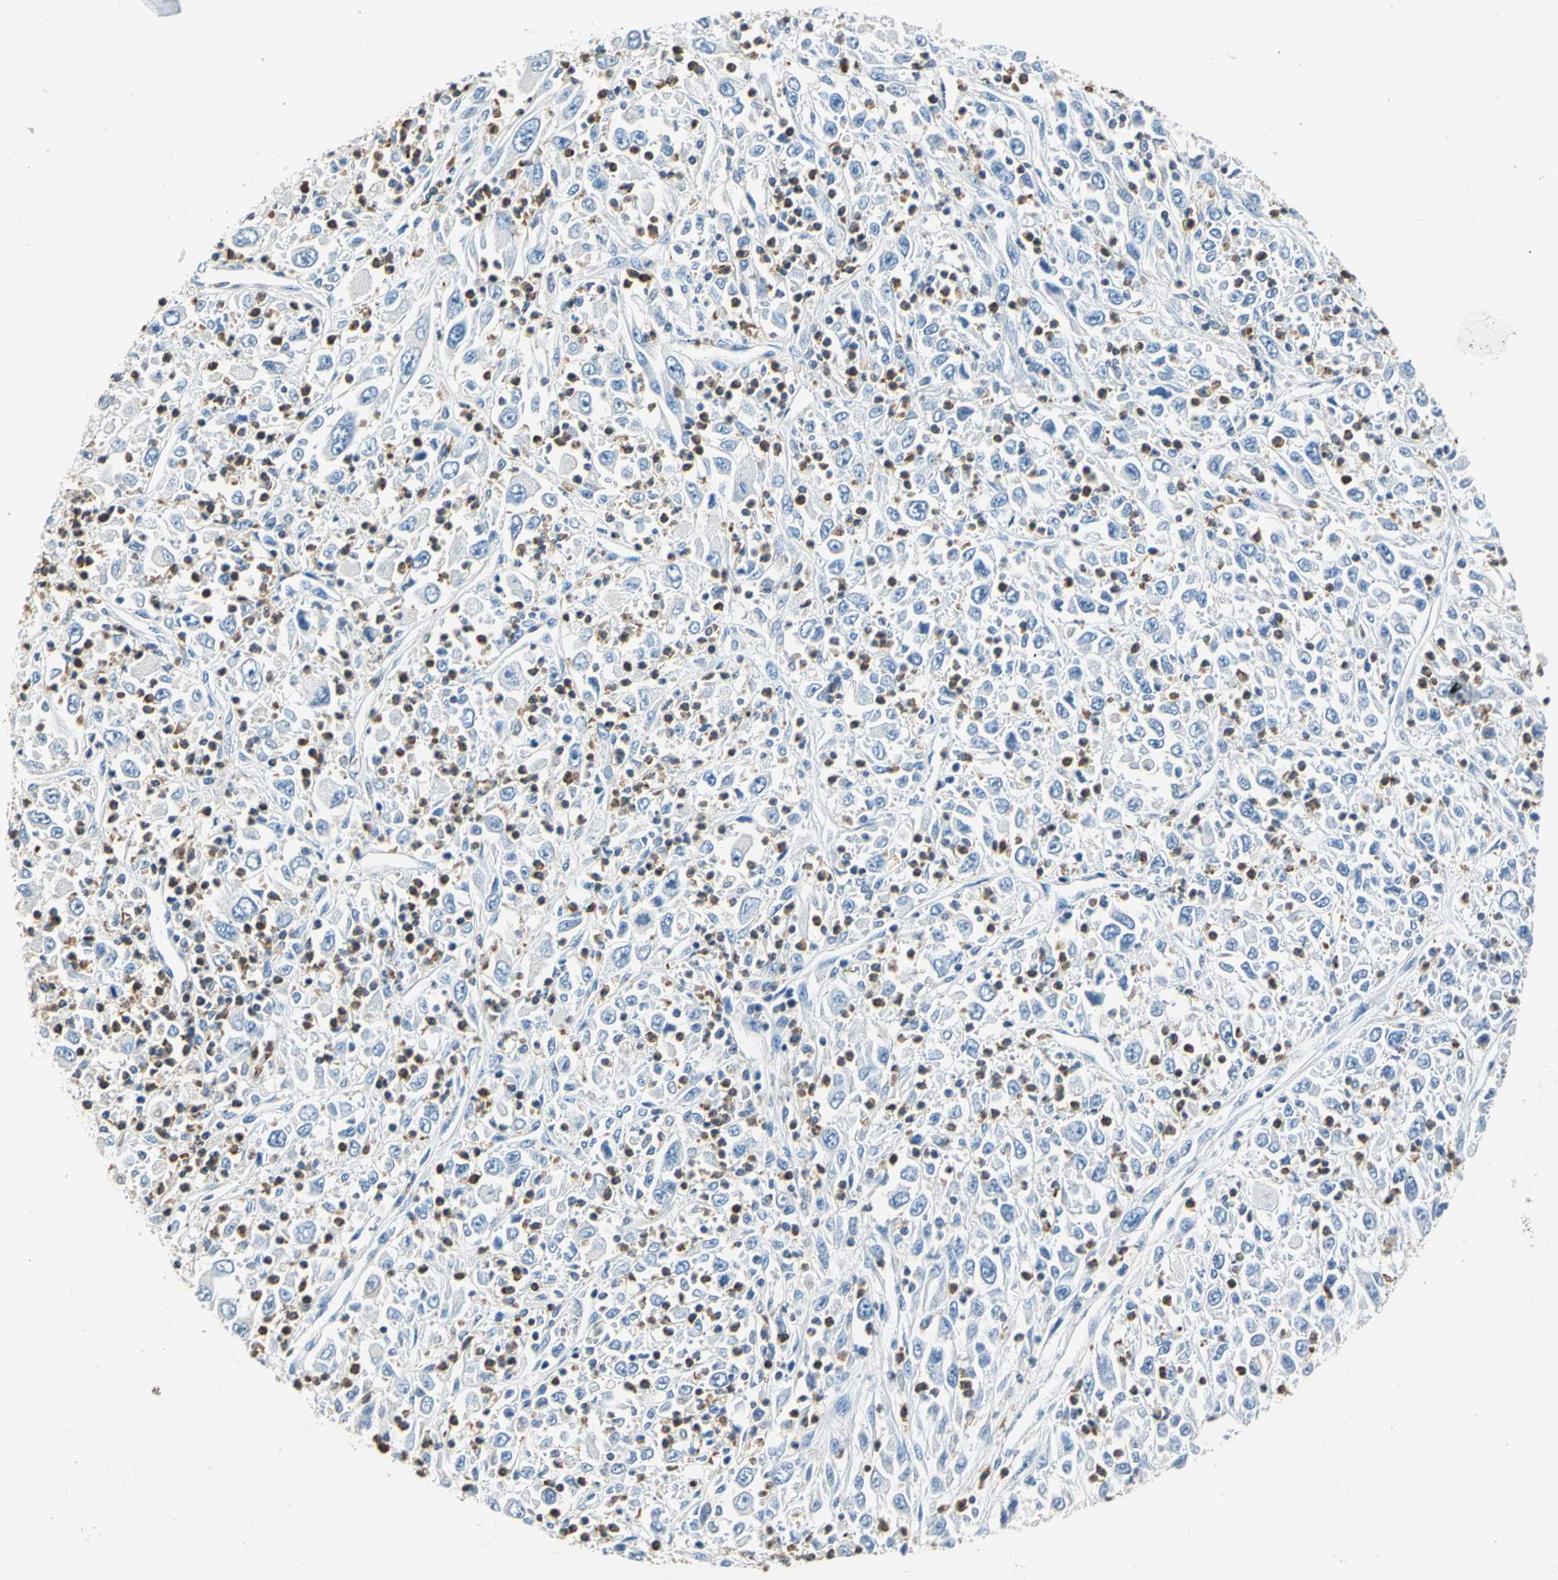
{"staining": {"intensity": "negative", "quantity": "none", "location": "none"}, "tissue": "melanoma", "cell_type": "Tumor cells", "image_type": "cancer", "snomed": [{"axis": "morphology", "description": "Malignant melanoma, Metastatic site"}, {"axis": "topography", "description": "Skin"}], "caption": "Tumor cells show no significant positivity in melanoma.", "gene": "SEPTIN6", "patient": {"sex": "female", "age": 56}}